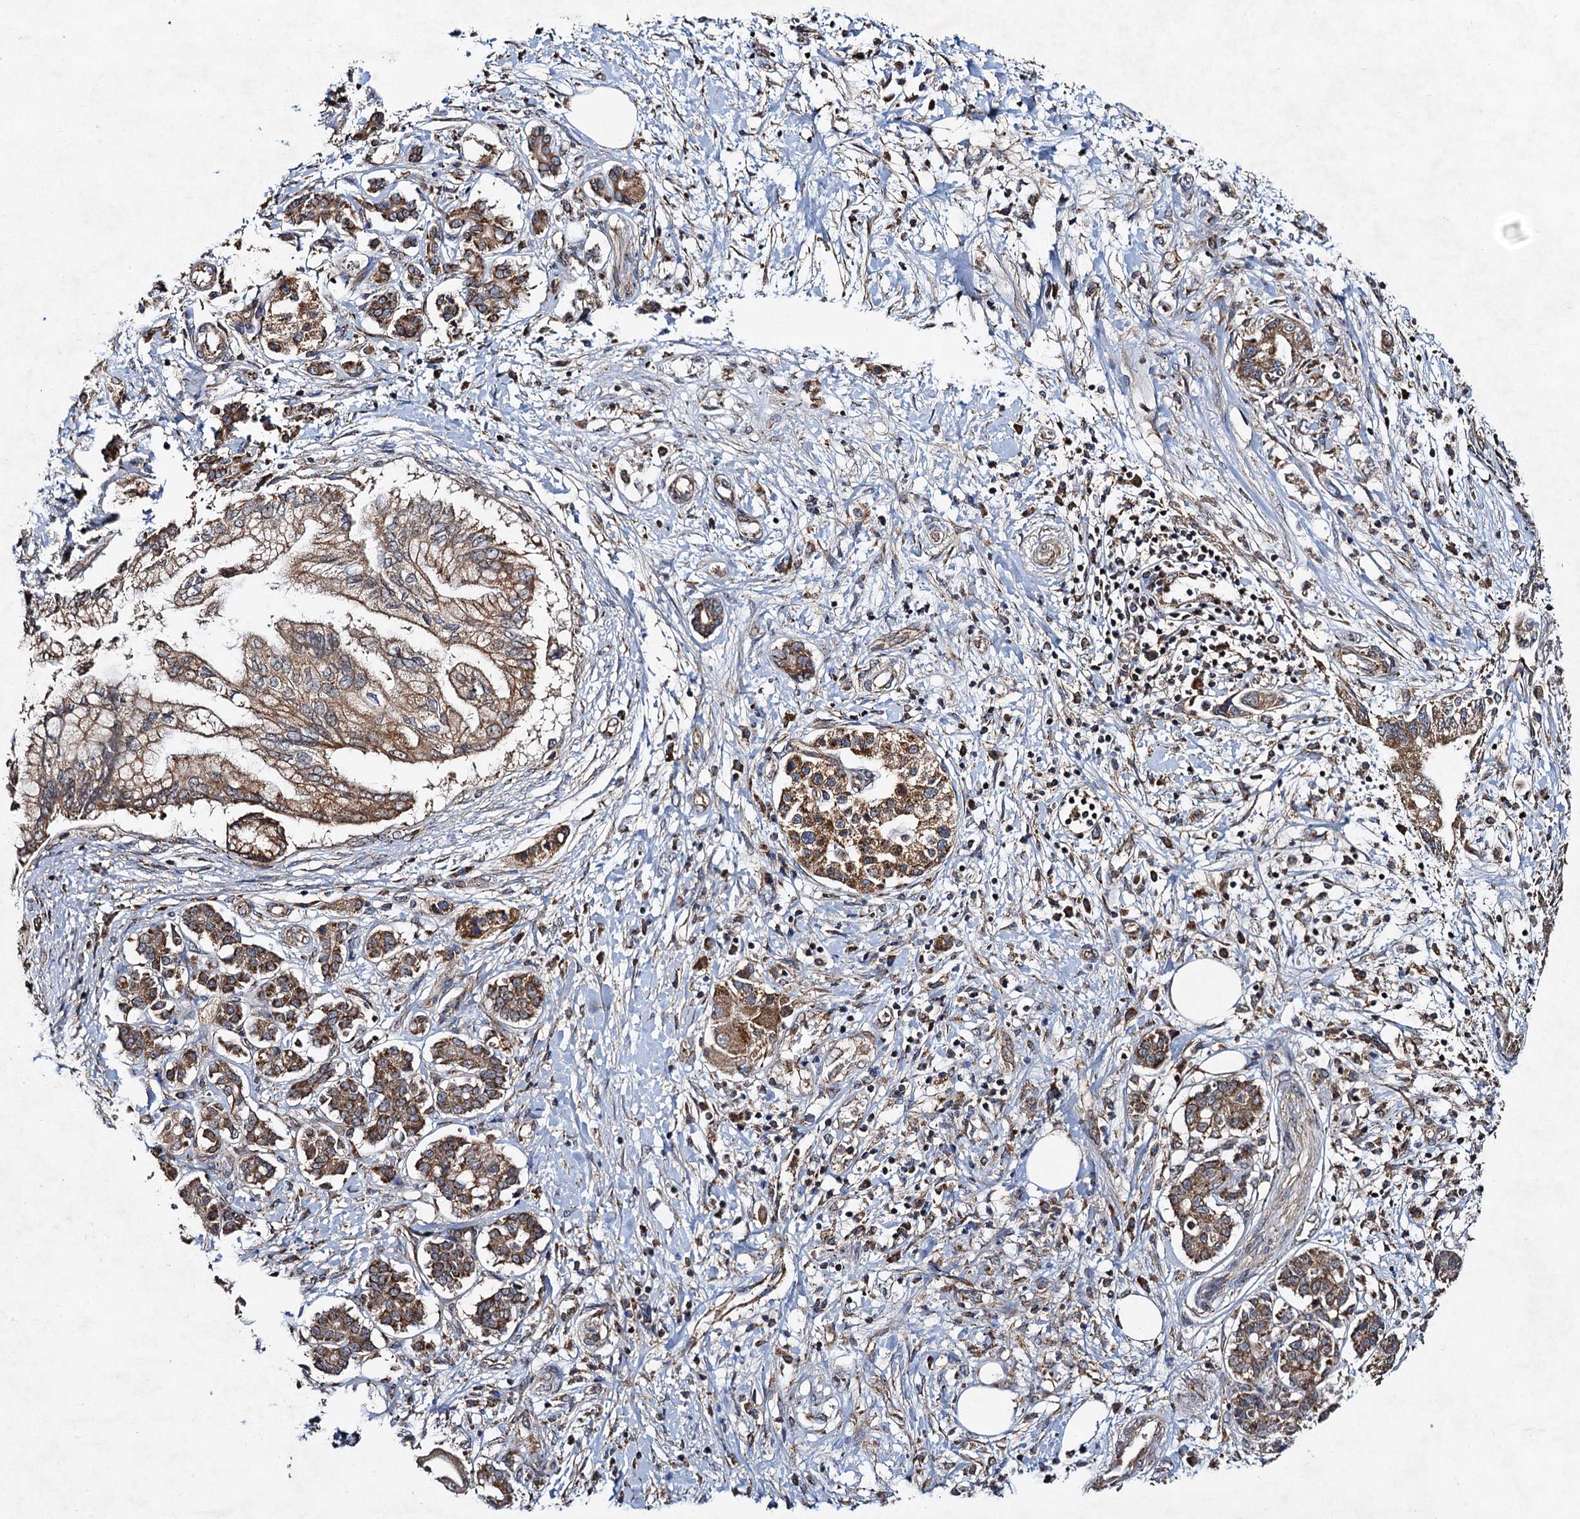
{"staining": {"intensity": "moderate", "quantity": ">75%", "location": "cytoplasmic/membranous"}, "tissue": "pancreatic cancer", "cell_type": "Tumor cells", "image_type": "cancer", "snomed": [{"axis": "morphology", "description": "Adenocarcinoma, NOS"}, {"axis": "topography", "description": "Pancreas"}], "caption": "Moderate cytoplasmic/membranous protein staining is present in about >75% of tumor cells in pancreatic cancer.", "gene": "NDUFA13", "patient": {"sex": "female", "age": 73}}